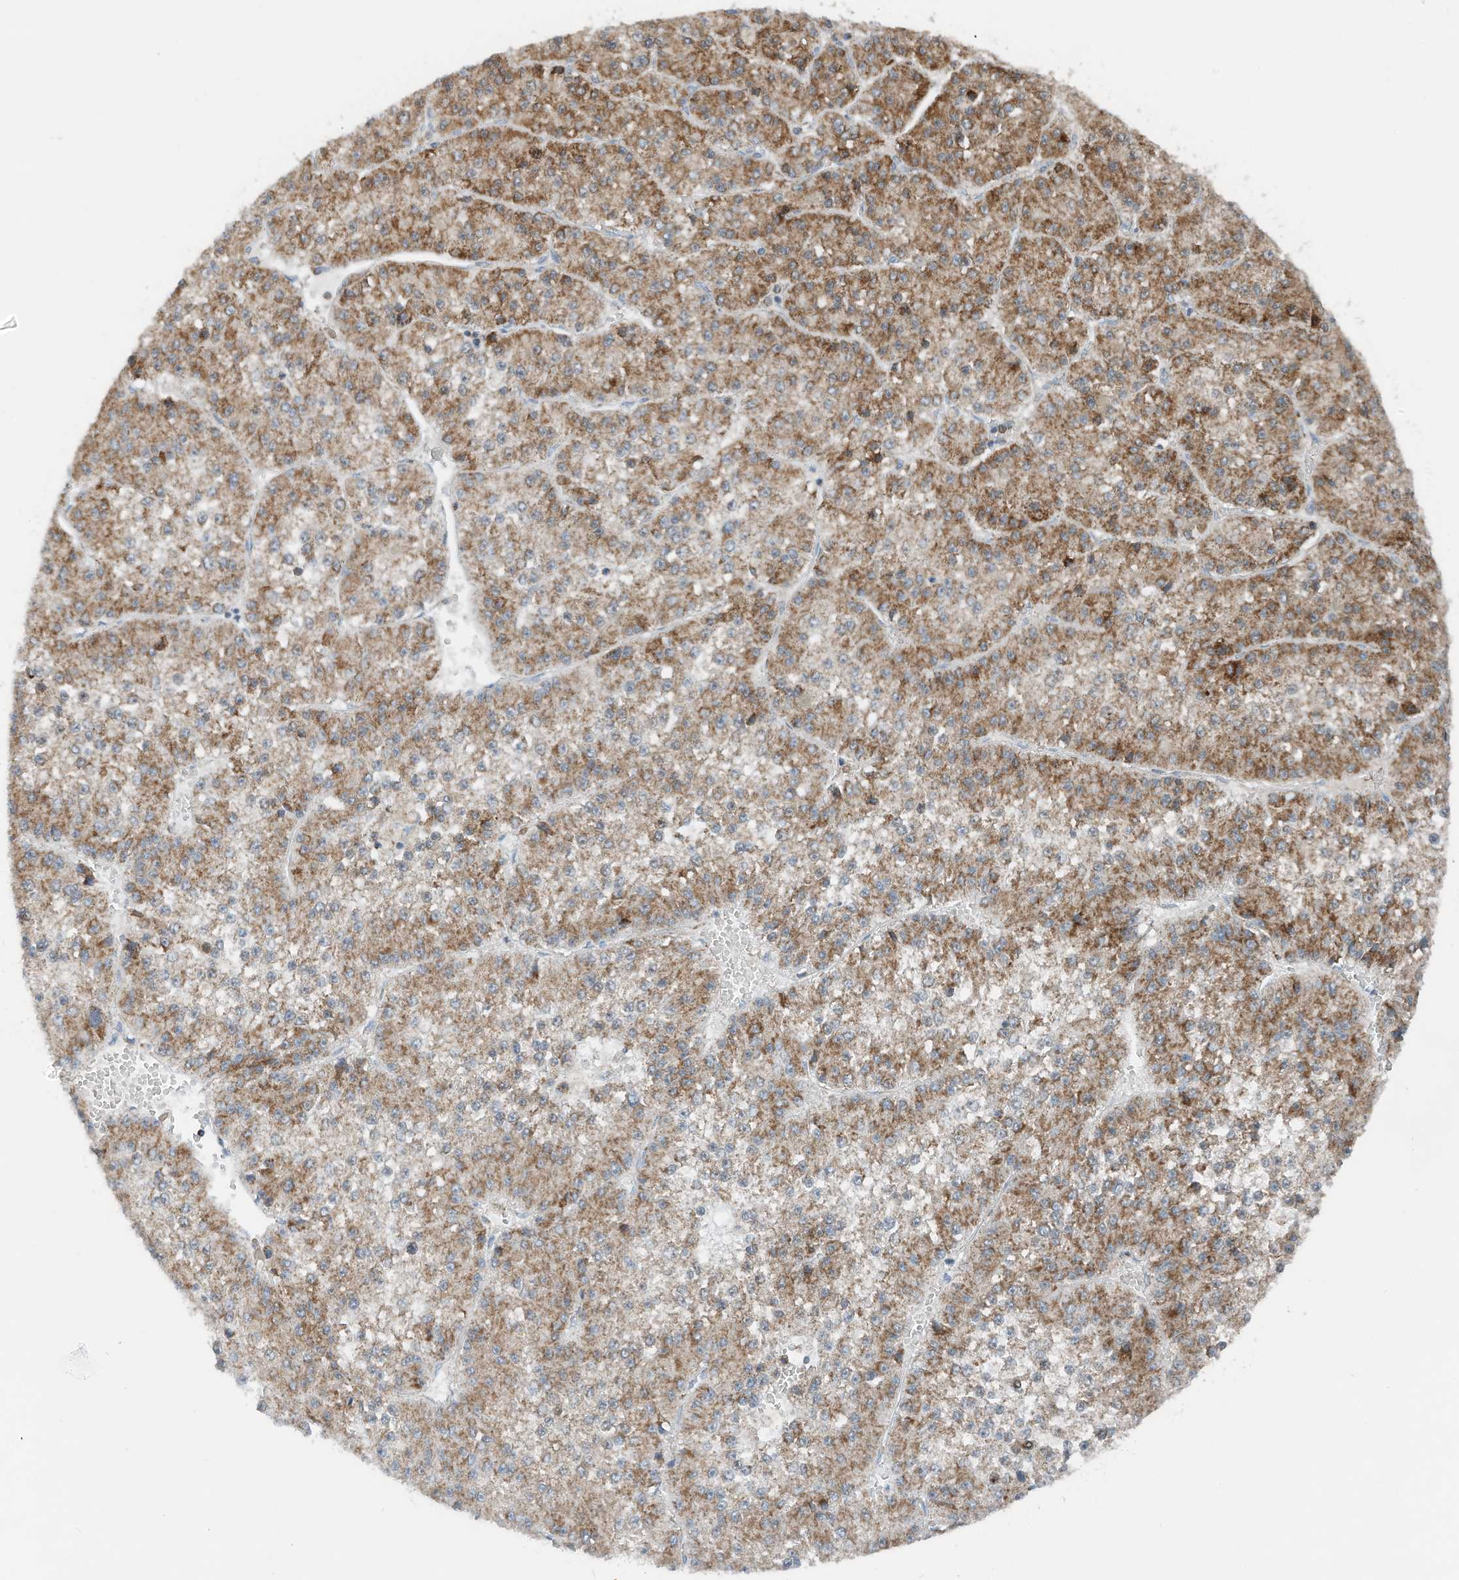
{"staining": {"intensity": "moderate", "quantity": ">75%", "location": "cytoplasmic/membranous"}, "tissue": "liver cancer", "cell_type": "Tumor cells", "image_type": "cancer", "snomed": [{"axis": "morphology", "description": "Carcinoma, Hepatocellular, NOS"}, {"axis": "topography", "description": "Liver"}], "caption": "Moderate cytoplasmic/membranous positivity is present in about >75% of tumor cells in hepatocellular carcinoma (liver).", "gene": "RMND1", "patient": {"sex": "female", "age": 73}}